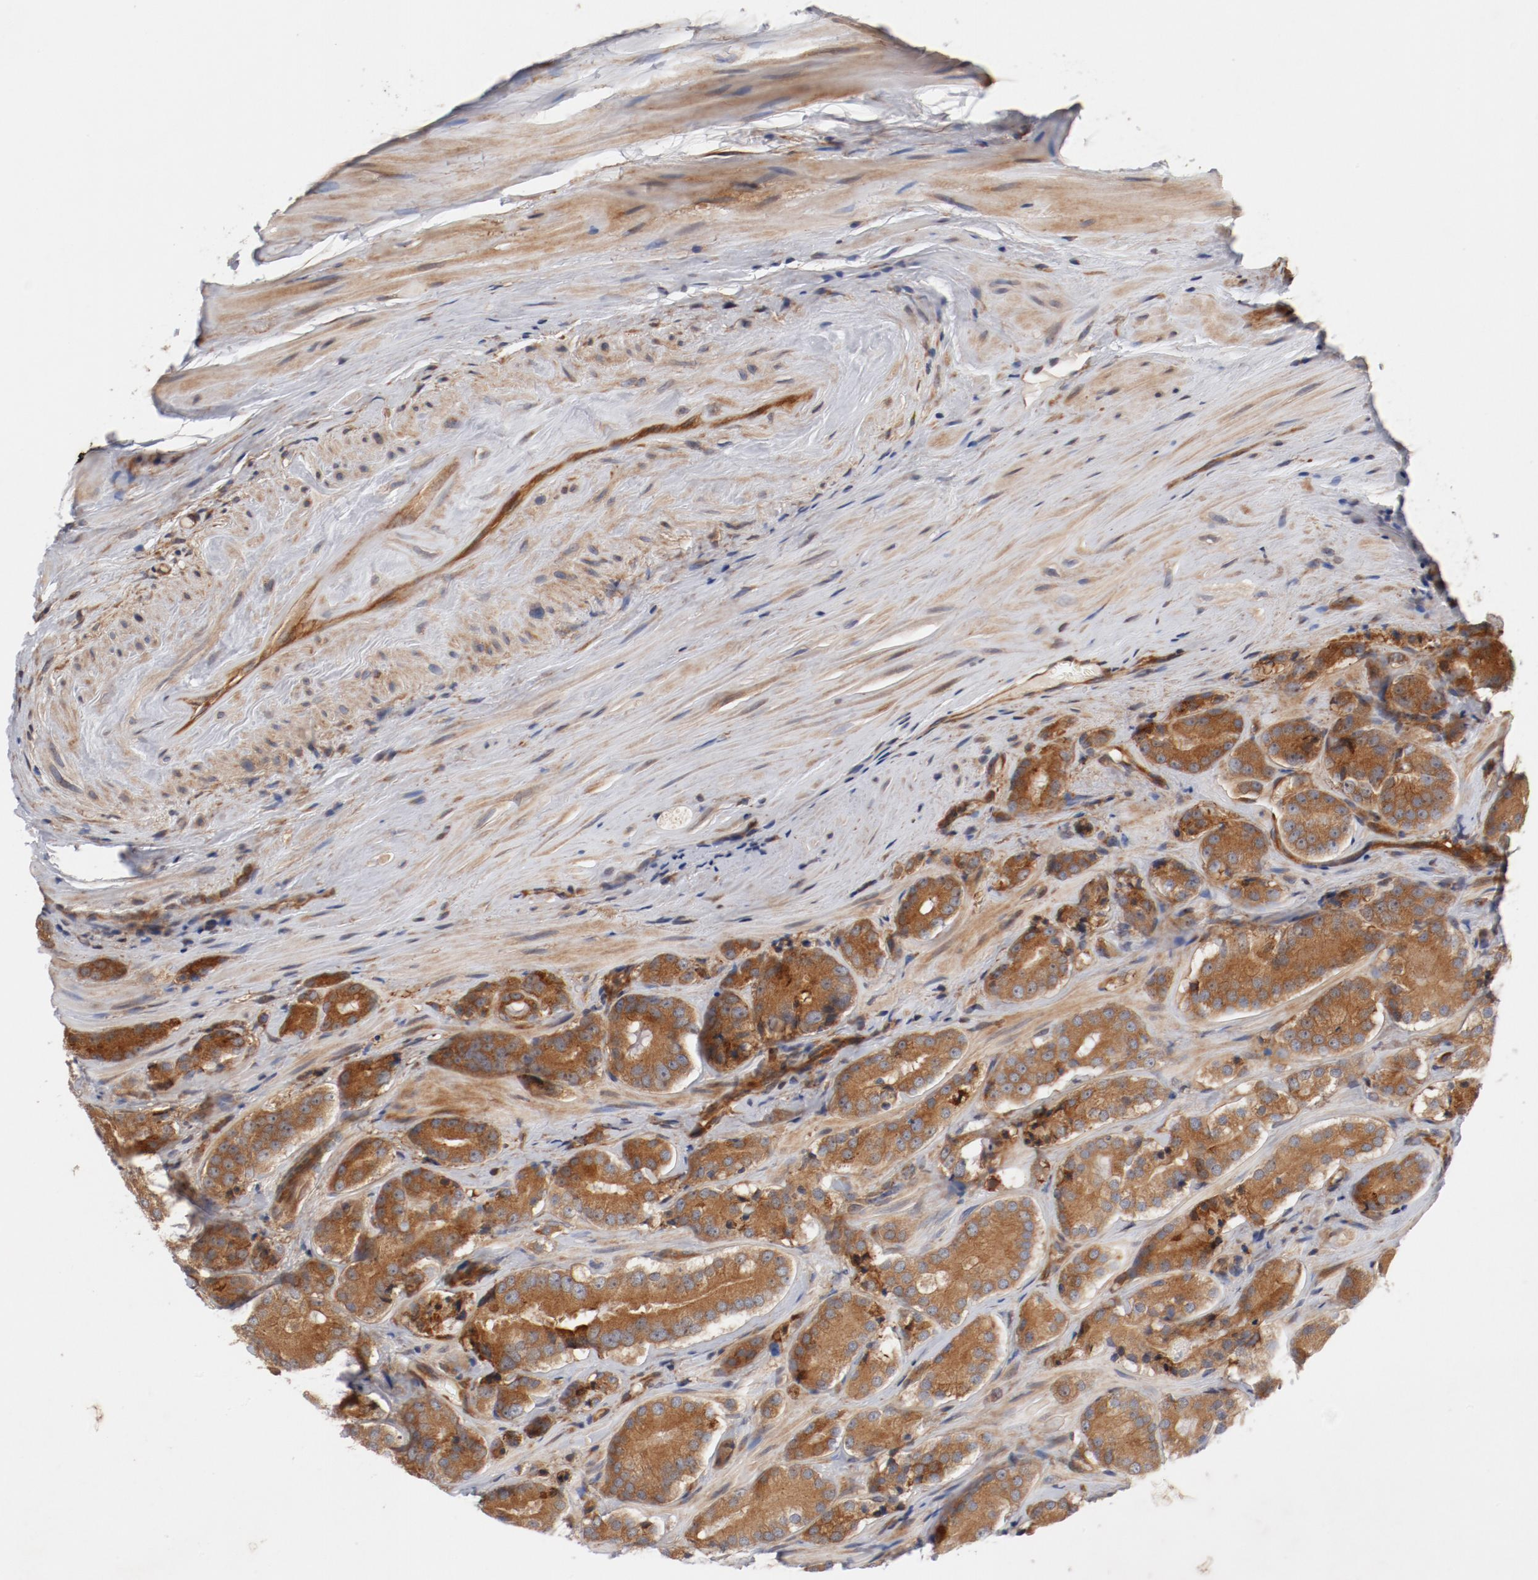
{"staining": {"intensity": "moderate", "quantity": ">75%", "location": "cytoplasmic/membranous"}, "tissue": "prostate cancer", "cell_type": "Tumor cells", "image_type": "cancer", "snomed": [{"axis": "morphology", "description": "Adenocarcinoma, High grade"}, {"axis": "topography", "description": "Prostate"}], "caption": "Immunohistochemical staining of human prostate high-grade adenocarcinoma demonstrates medium levels of moderate cytoplasmic/membranous expression in about >75% of tumor cells.", "gene": "PITPNM2", "patient": {"sex": "male", "age": 70}}